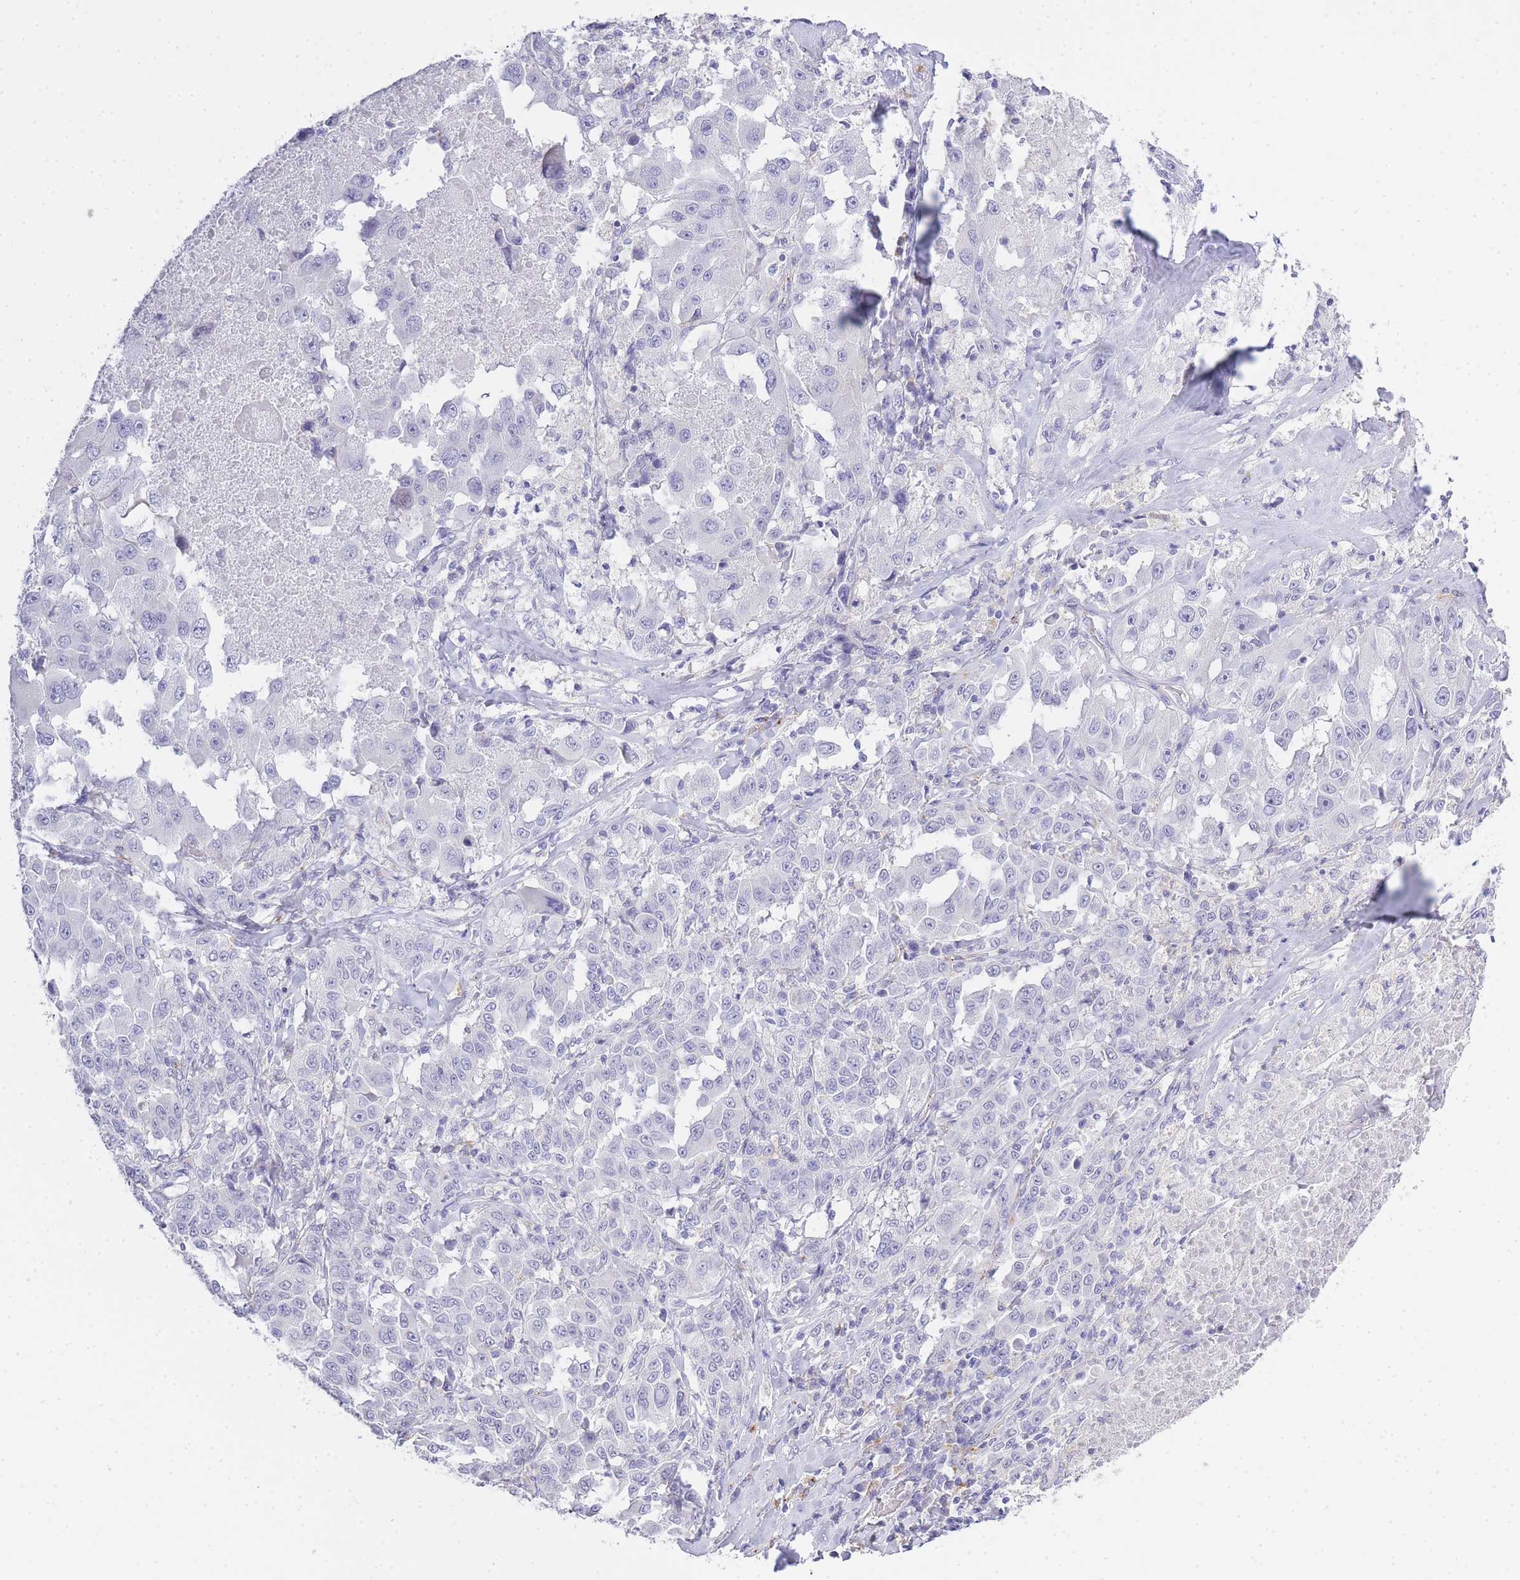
{"staining": {"intensity": "negative", "quantity": "none", "location": "none"}, "tissue": "melanoma", "cell_type": "Tumor cells", "image_type": "cancer", "snomed": [{"axis": "morphology", "description": "Malignant melanoma, Metastatic site"}, {"axis": "topography", "description": "Lymph node"}], "caption": "This histopathology image is of malignant melanoma (metastatic site) stained with immunohistochemistry to label a protein in brown with the nuclei are counter-stained blue. There is no positivity in tumor cells.", "gene": "RHO", "patient": {"sex": "male", "age": 62}}